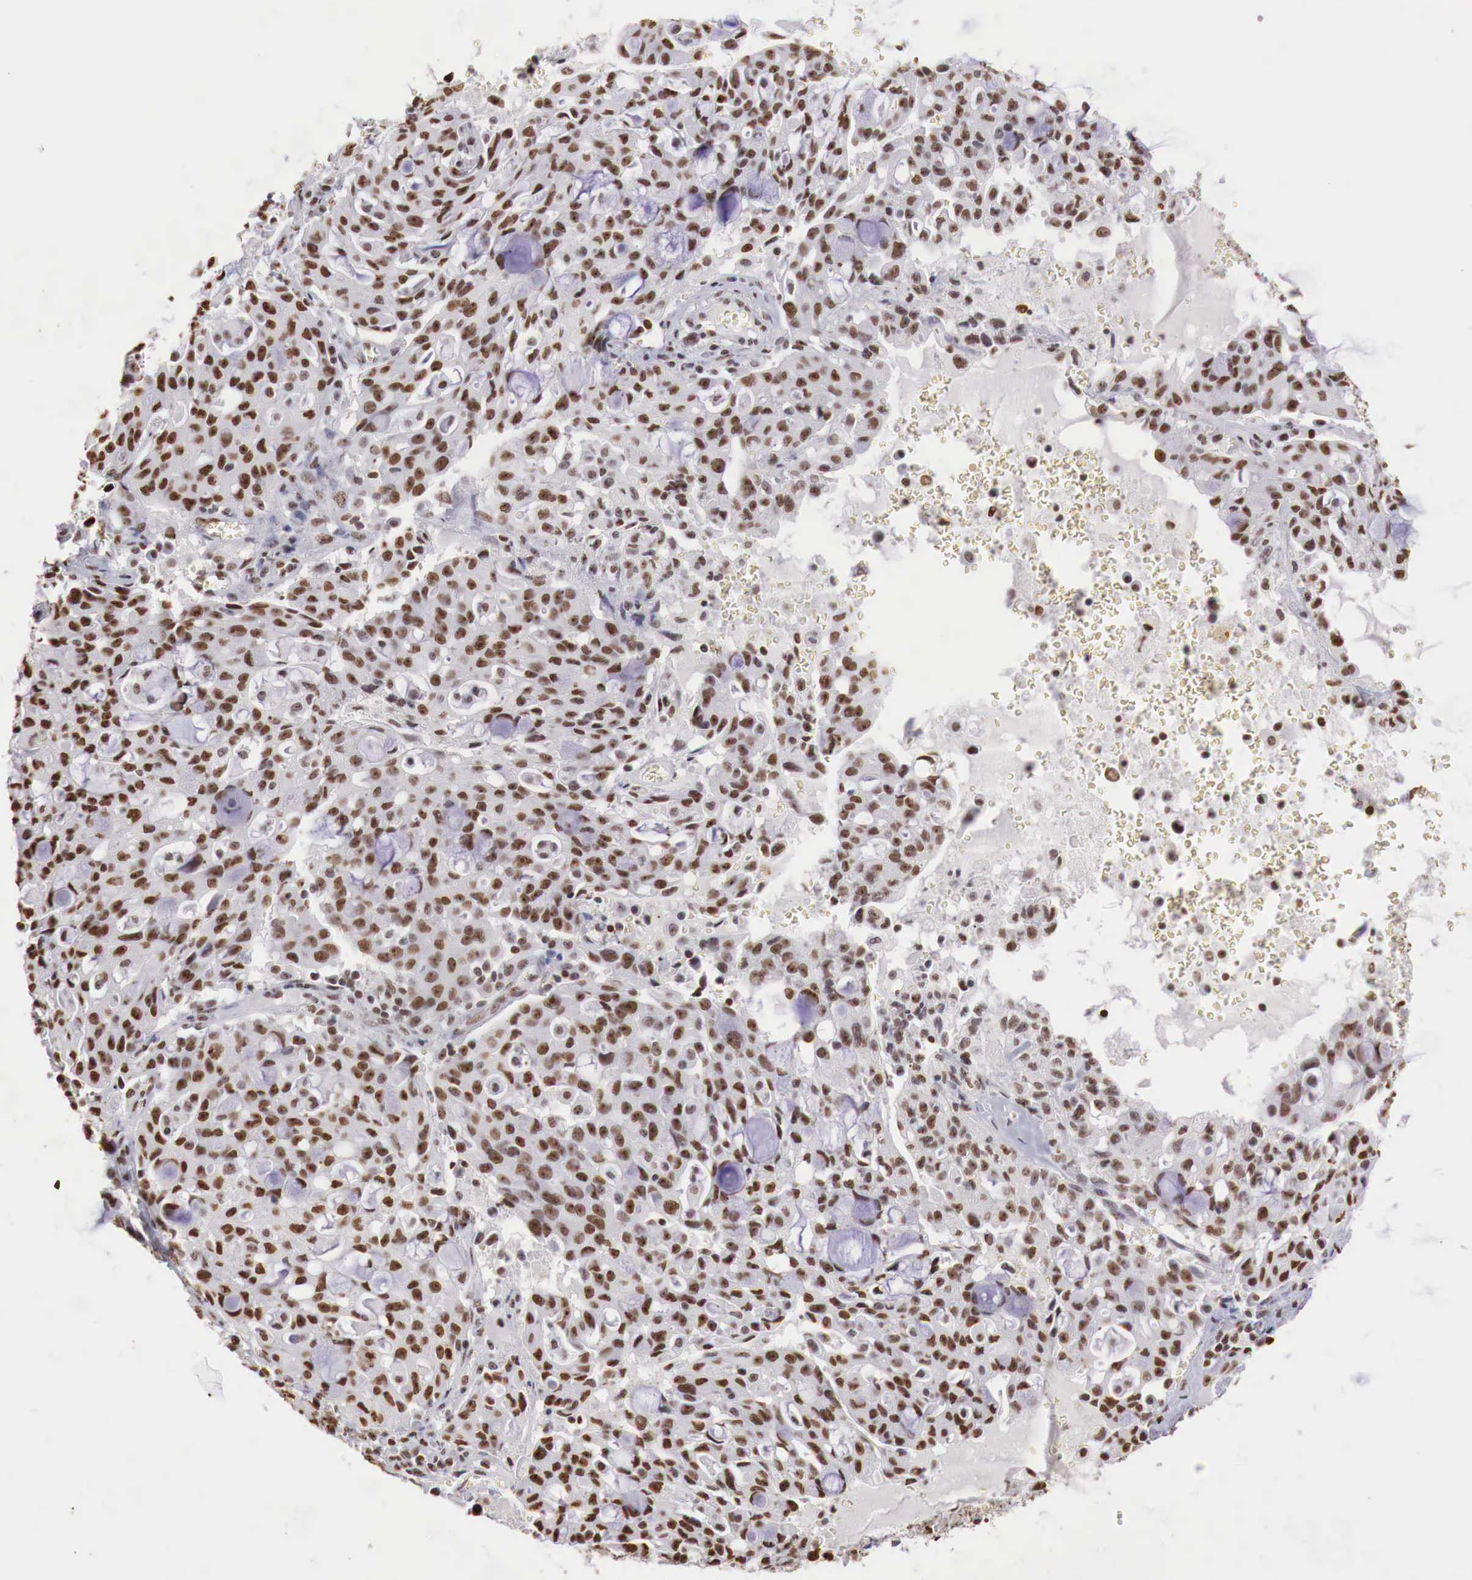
{"staining": {"intensity": "strong", "quantity": ">75%", "location": "nuclear"}, "tissue": "lung cancer", "cell_type": "Tumor cells", "image_type": "cancer", "snomed": [{"axis": "morphology", "description": "Adenocarcinoma, NOS"}, {"axis": "topography", "description": "Lung"}], "caption": "Immunohistochemistry (IHC) micrograph of neoplastic tissue: lung adenocarcinoma stained using IHC displays high levels of strong protein expression localized specifically in the nuclear of tumor cells, appearing as a nuclear brown color.", "gene": "DKC1", "patient": {"sex": "female", "age": 44}}